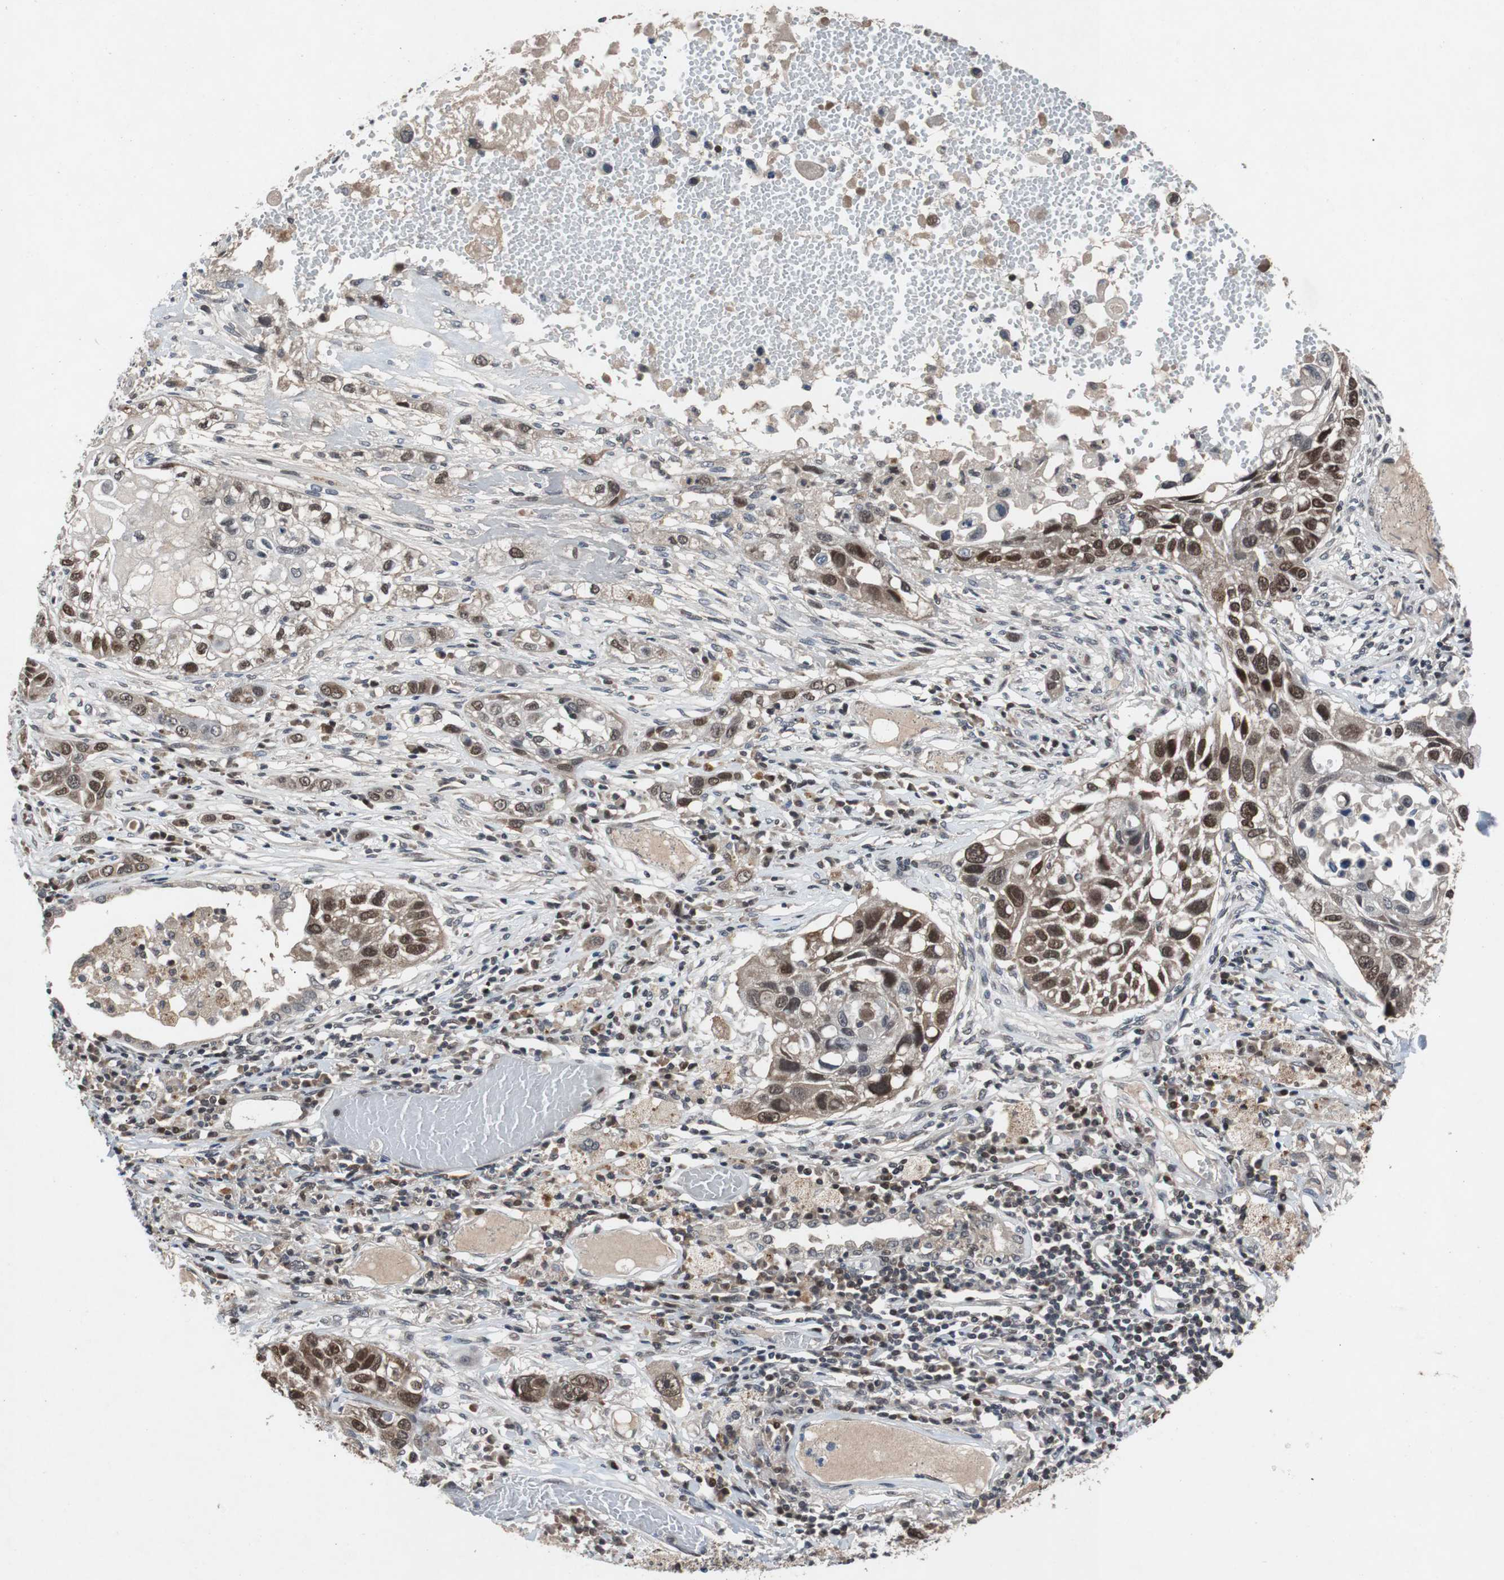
{"staining": {"intensity": "strong", "quantity": "25%-75%", "location": "cytoplasmic/membranous,nuclear"}, "tissue": "lung cancer", "cell_type": "Tumor cells", "image_type": "cancer", "snomed": [{"axis": "morphology", "description": "Squamous cell carcinoma, NOS"}, {"axis": "topography", "description": "Lung"}], "caption": "This image displays lung cancer (squamous cell carcinoma) stained with immunohistochemistry to label a protein in brown. The cytoplasmic/membranous and nuclear of tumor cells show strong positivity for the protein. Nuclei are counter-stained blue.", "gene": "TP63", "patient": {"sex": "male", "age": 71}}